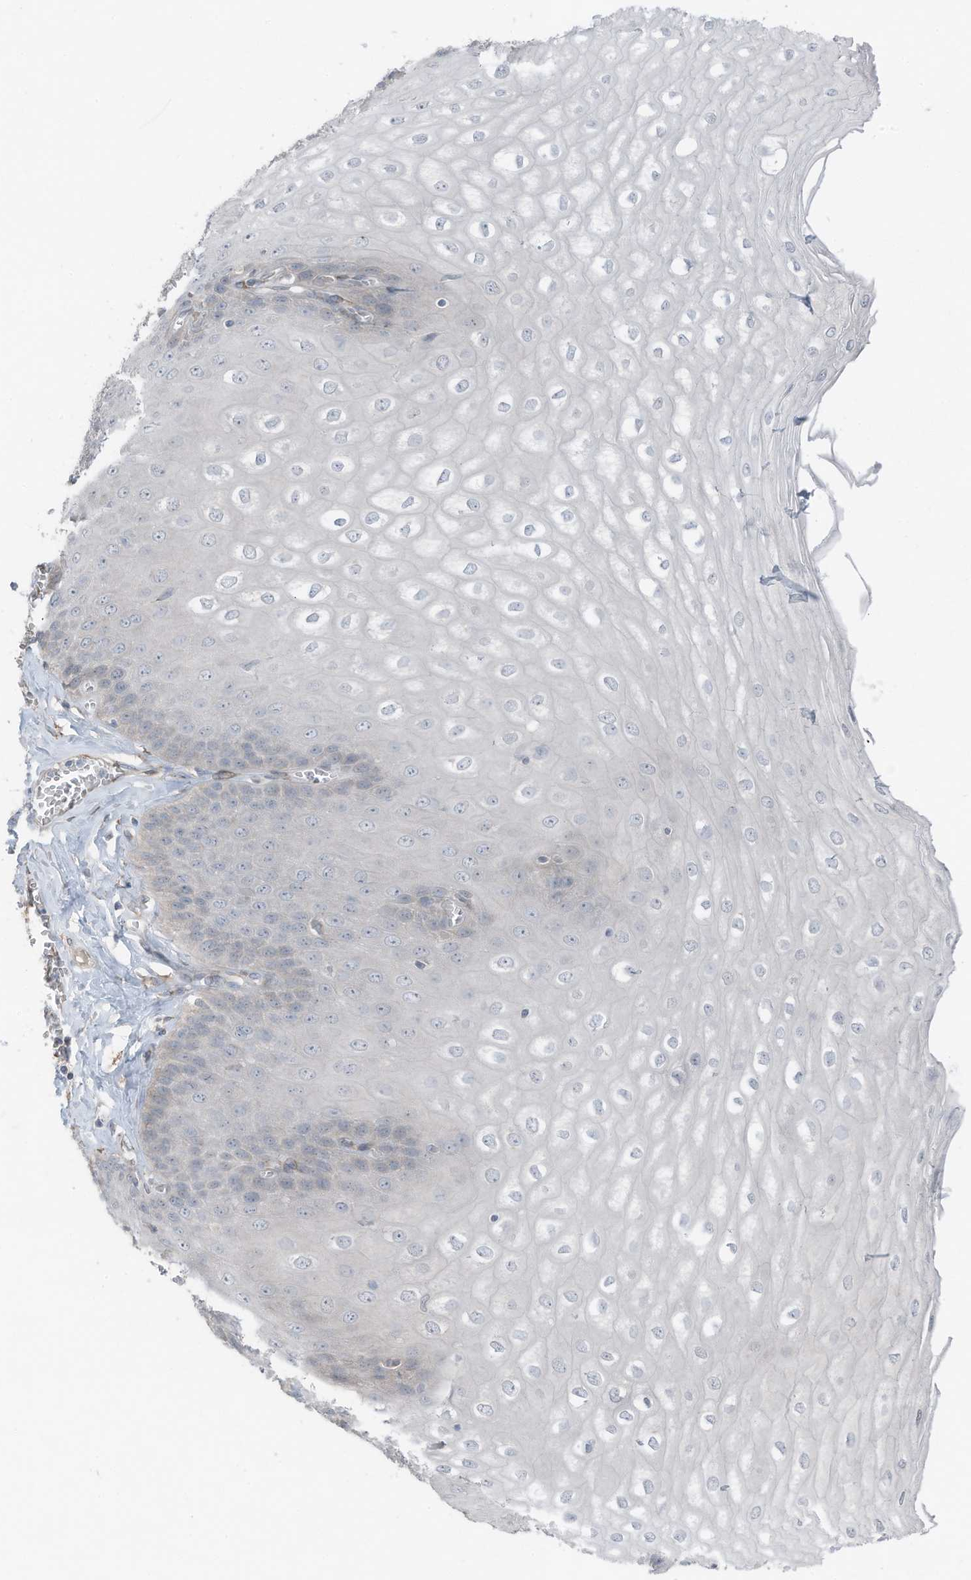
{"staining": {"intensity": "negative", "quantity": "none", "location": "none"}, "tissue": "esophagus", "cell_type": "Squamous epithelial cells", "image_type": "normal", "snomed": [{"axis": "morphology", "description": "Normal tissue, NOS"}, {"axis": "topography", "description": "Esophagus"}], "caption": "Immunohistochemical staining of normal human esophagus exhibits no significant positivity in squamous epithelial cells.", "gene": "ARHGEF33", "patient": {"sex": "male", "age": 60}}